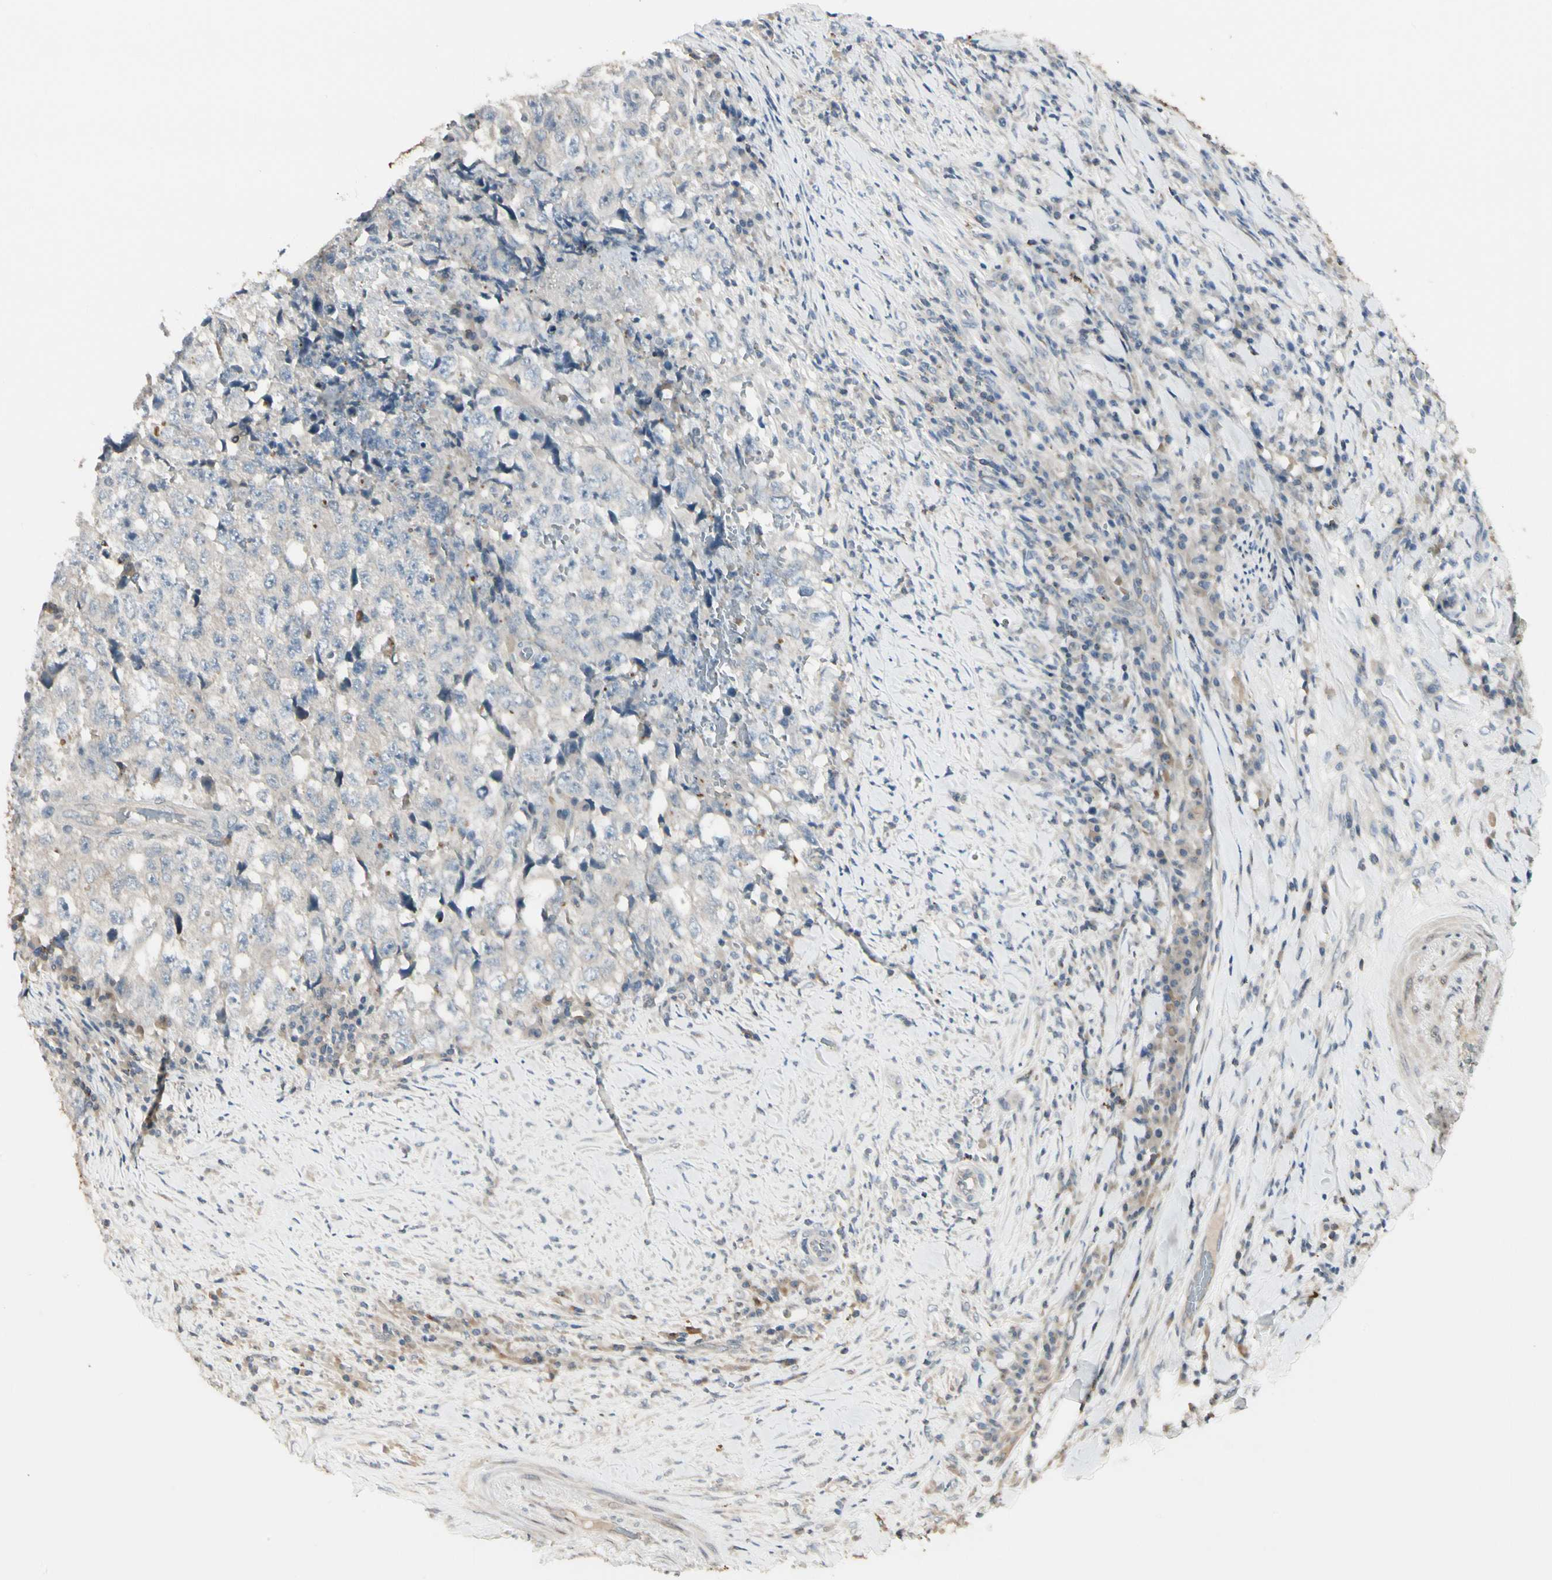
{"staining": {"intensity": "negative", "quantity": "none", "location": "none"}, "tissue": "testis cancer", "cell_type": "Tumor cells", "image_type": "cancer", "snomed": [{"axis": "morphology", "description": "Necrosis, NOS"}, {"axis": "morphology", "description": "Carcinoma, Embryonal, NOS"}, {"axis": "topography", "description": "Testis"}], "caption": "Tumor cells are negative for brown protein staining in embryonal carcinoma (testis).", "gene": "EVC", "patient": {"sex": "male", "age": 19}}